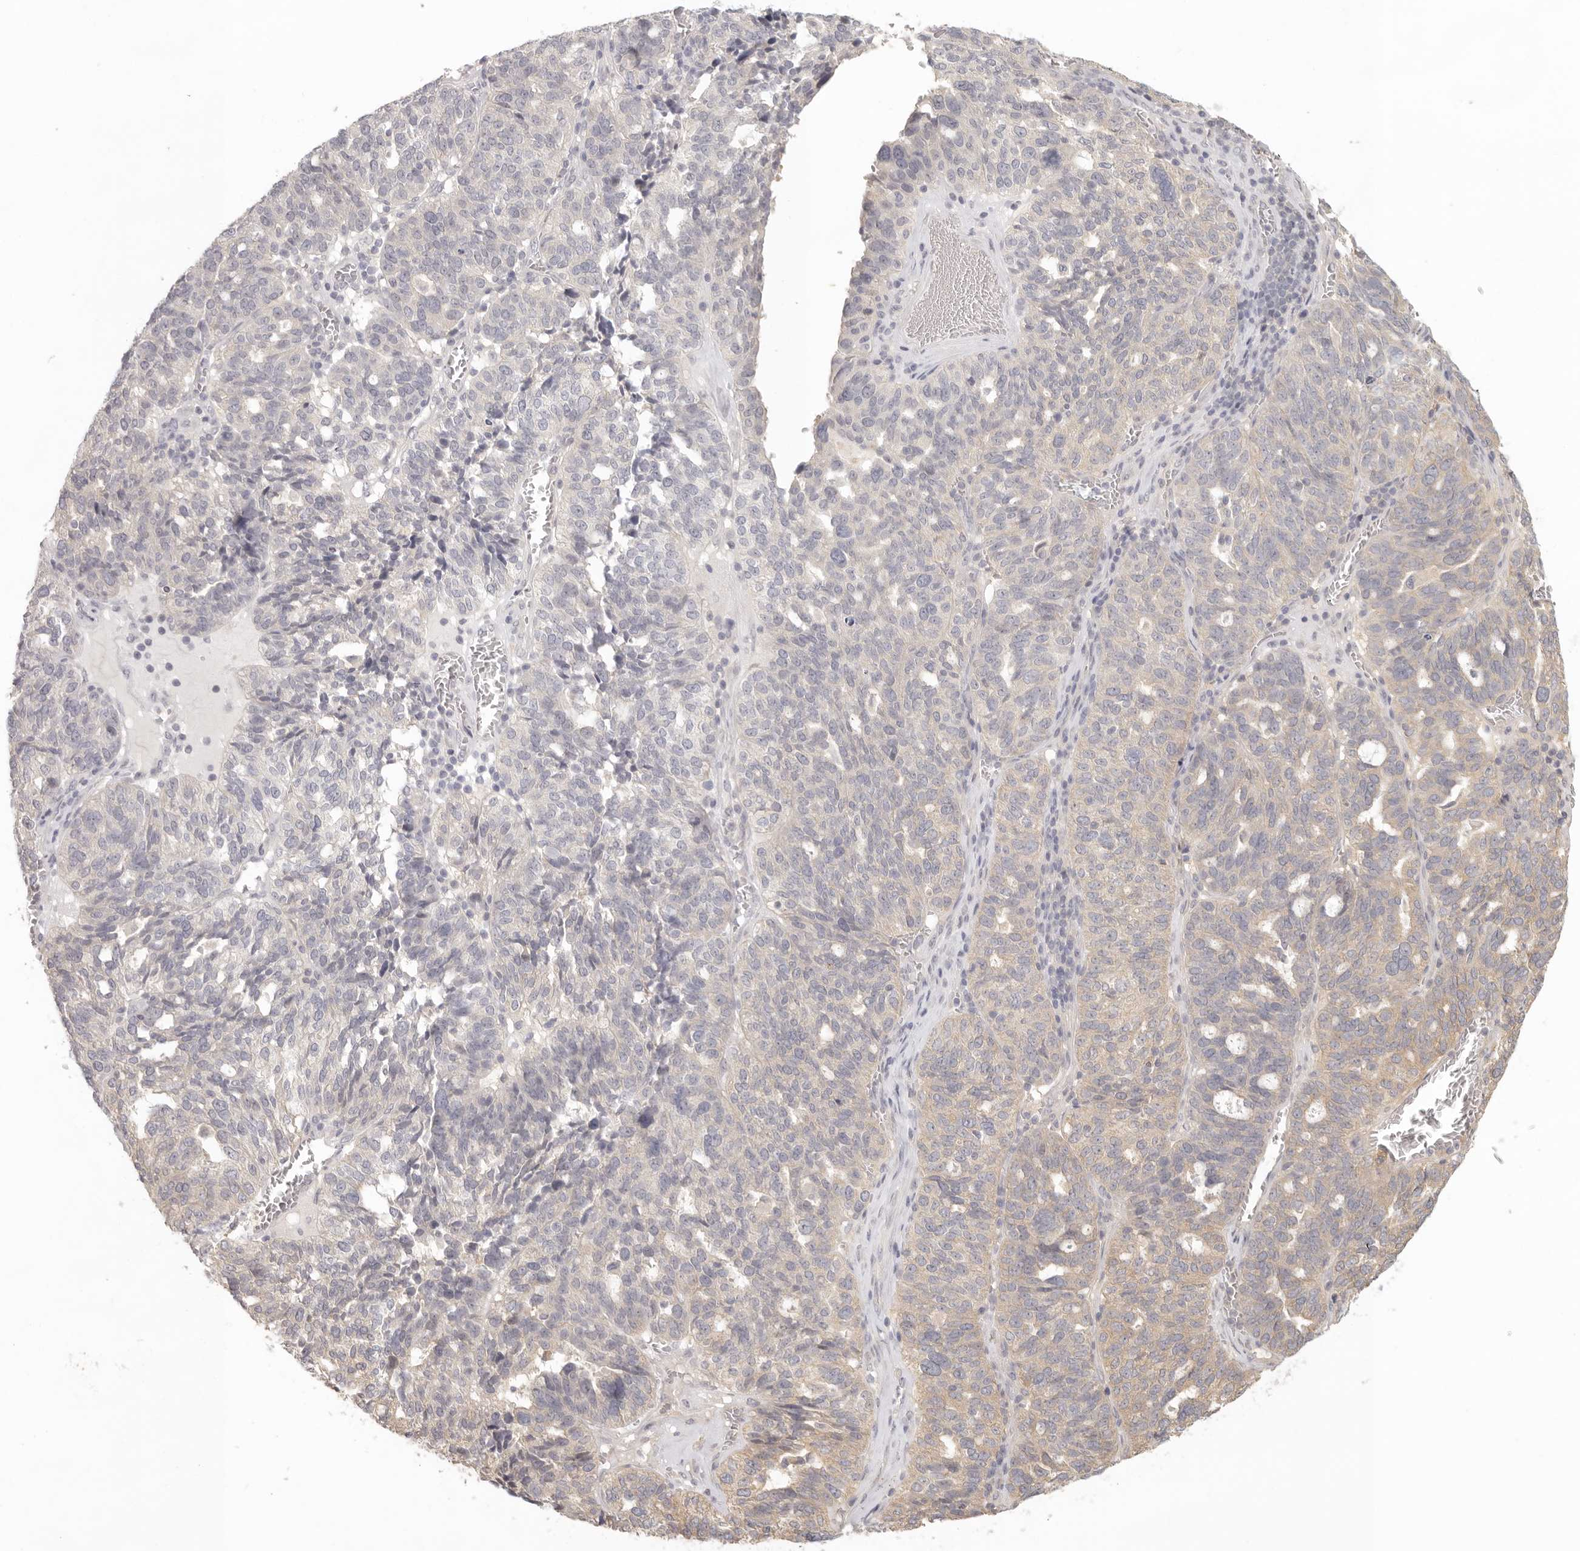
{"staining": {"intensity": "negative", "quantity": "none", "location": "none"}, "tissue": "ovarian cancer", "cell_type": "Tumor cells", "image_type": "cancer", "snomed": [{"axis": "morphology", "description": "Cystadenocarcinoma, serous, NOS"}, {"axis": "topography", "description": "Ovary"}], "caption": "Protein analysis of ovarian cancer reveals no significant expression in tumor cells.", "gene": "AHDC1", "patient": {"sex": "female", "age": 59}}